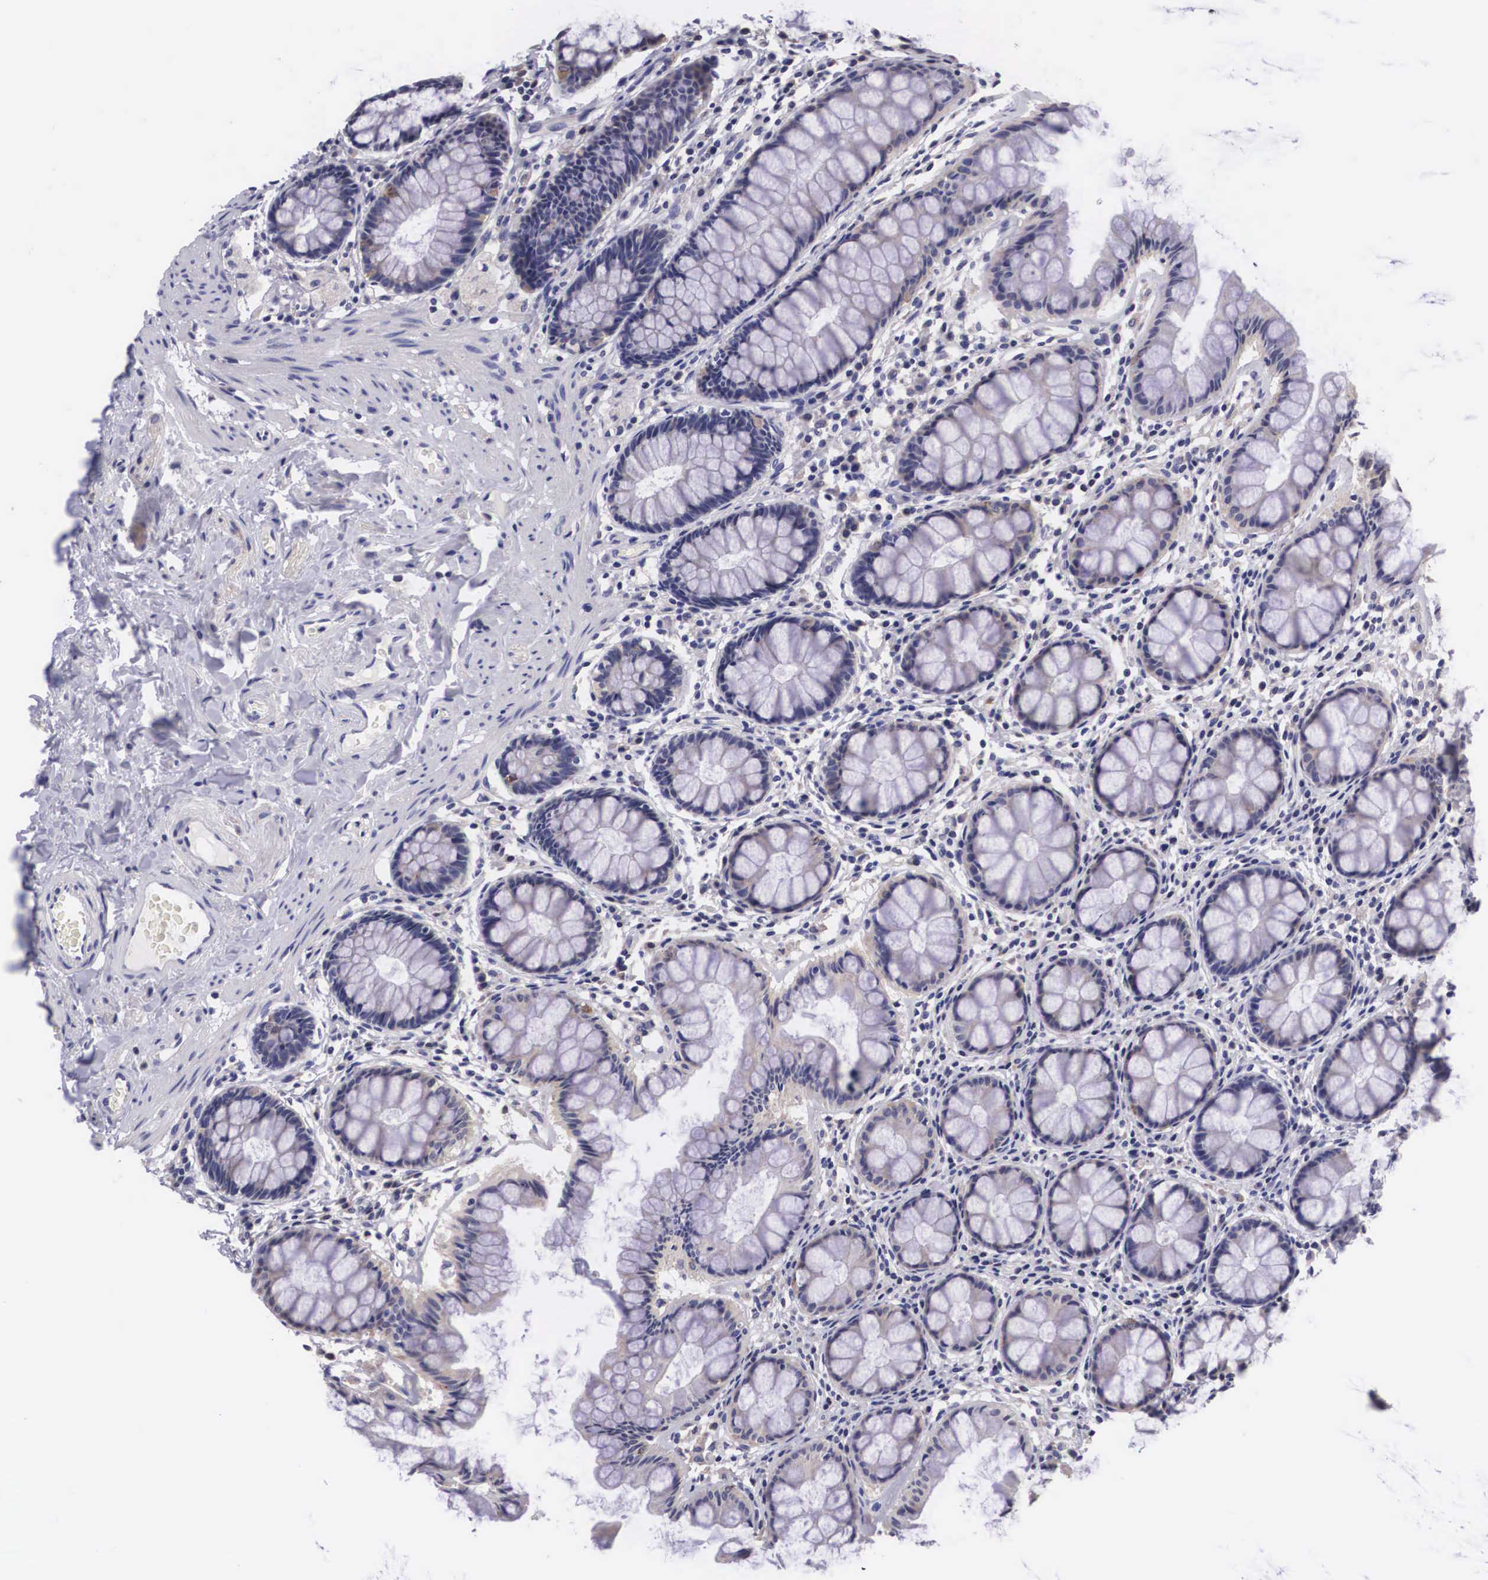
{"staining": {"intensity": "moderate", "quantity": "<25%", "location": "cytoplasmic/membranous"}, "tissue": "rectum", "cell_type": "Glandular cells", "image_type": "normal", "snomed": [{"axis": "morphology", "description": "Normal tissue, NOS"}, {"axis": "topography", "description": "Rectum"}], "caption": "Unremarkable rectum demonstrates moderate cytoplasmic/membranous positivity in about <25% of glandular cells Nuclei are stained in blue..", "gene": "ARG2", "patient": {"sex": "male", "age": 86}}